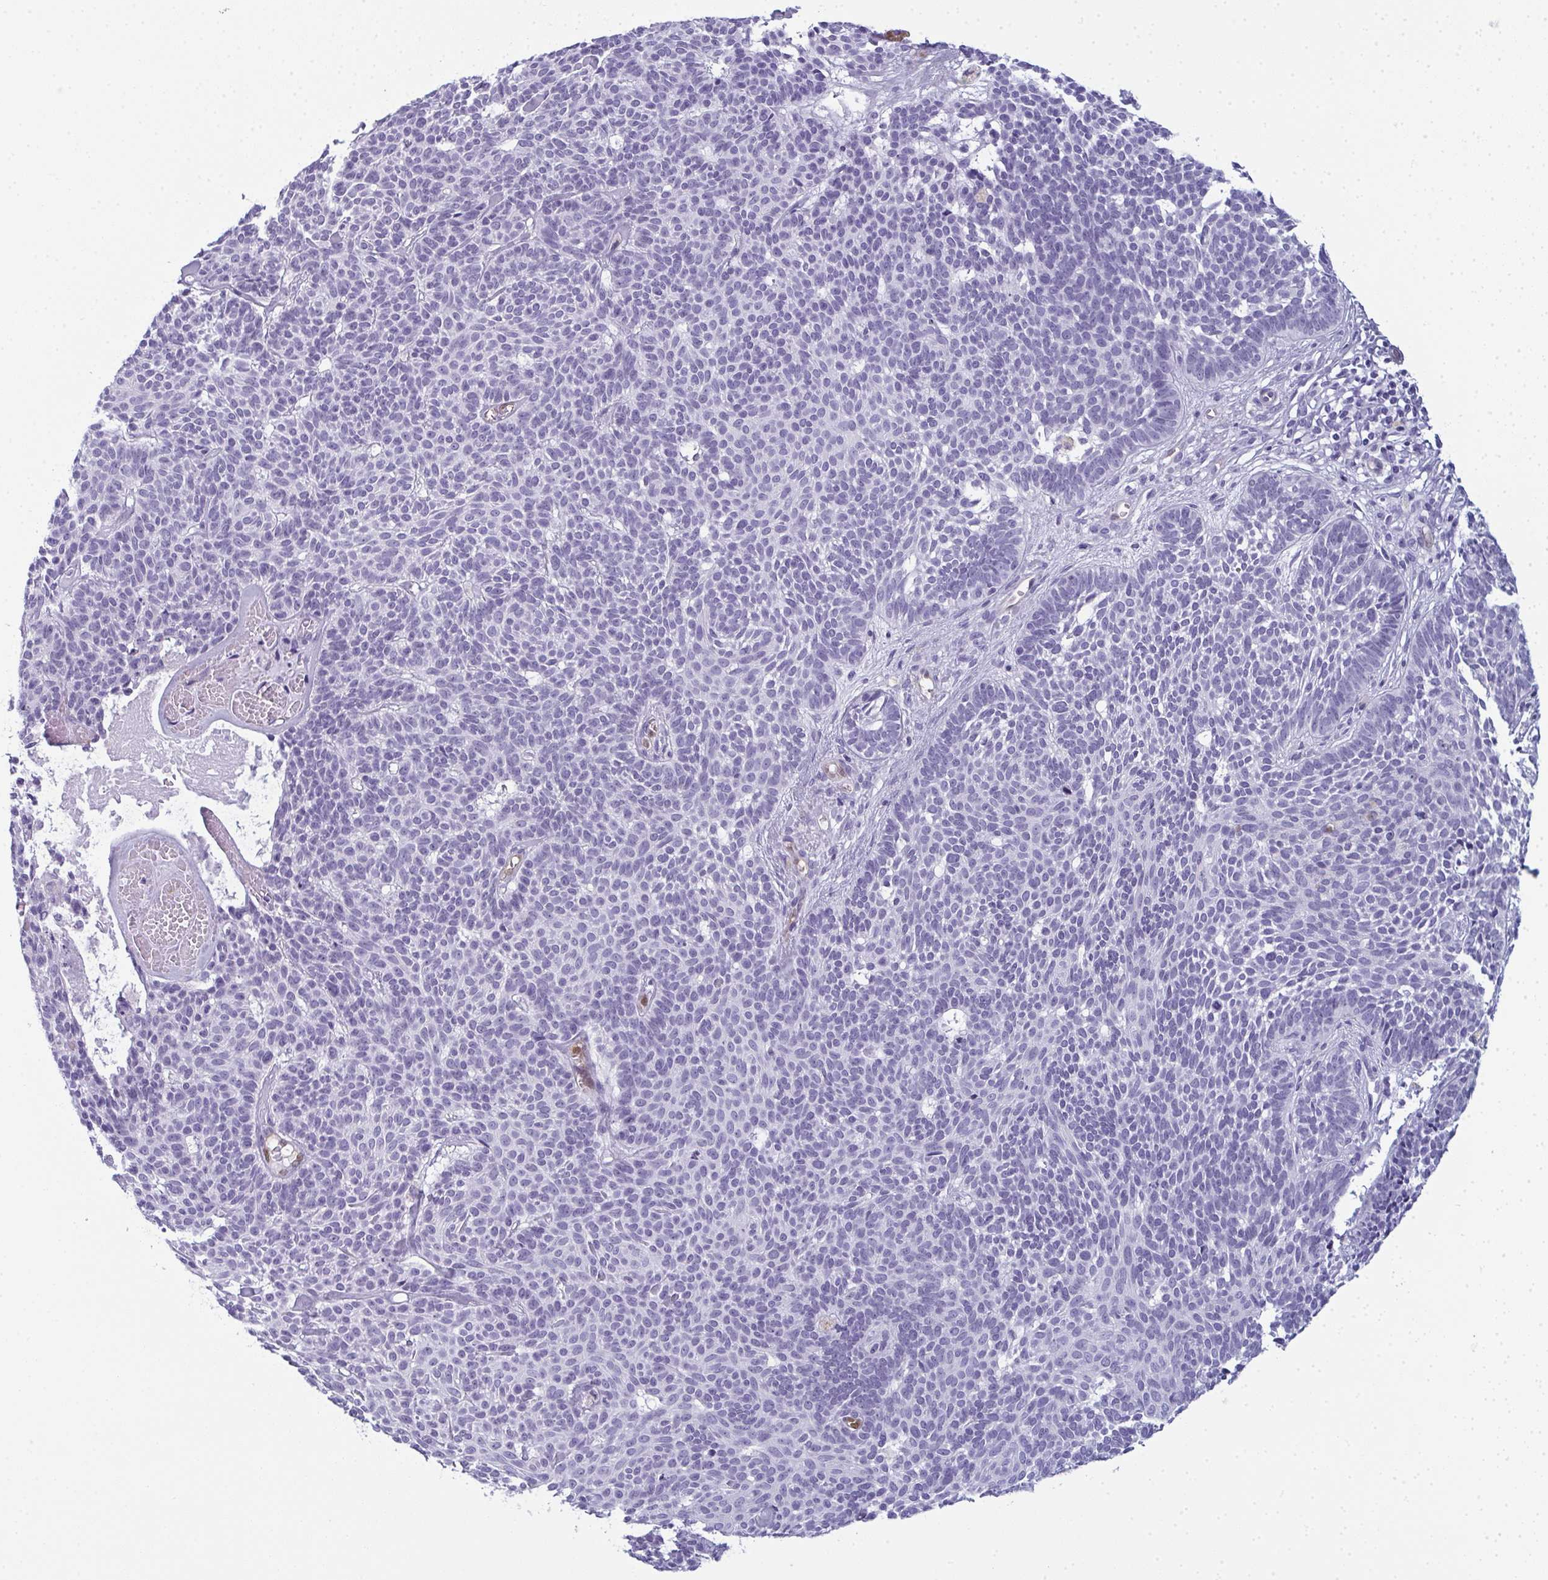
{"staining": {"intensity": "negative", "quantity": "none", "location": "none"}, "tissue": "skin cancer", "cell_type": "Tumor cells", "image_type": "cancer", "snomed": [{"axis": "morphology", "description": "Basal cell carcinoma"}, {"axis": "topography", "description": "Skin"}], "caption": "Immunohistochemical staining of human basal cell carcinoma (skin) demonstrates no significant positivity in tumor cells.", "gene": "CDA", "patient": {"sex": "female", "age": 85}}